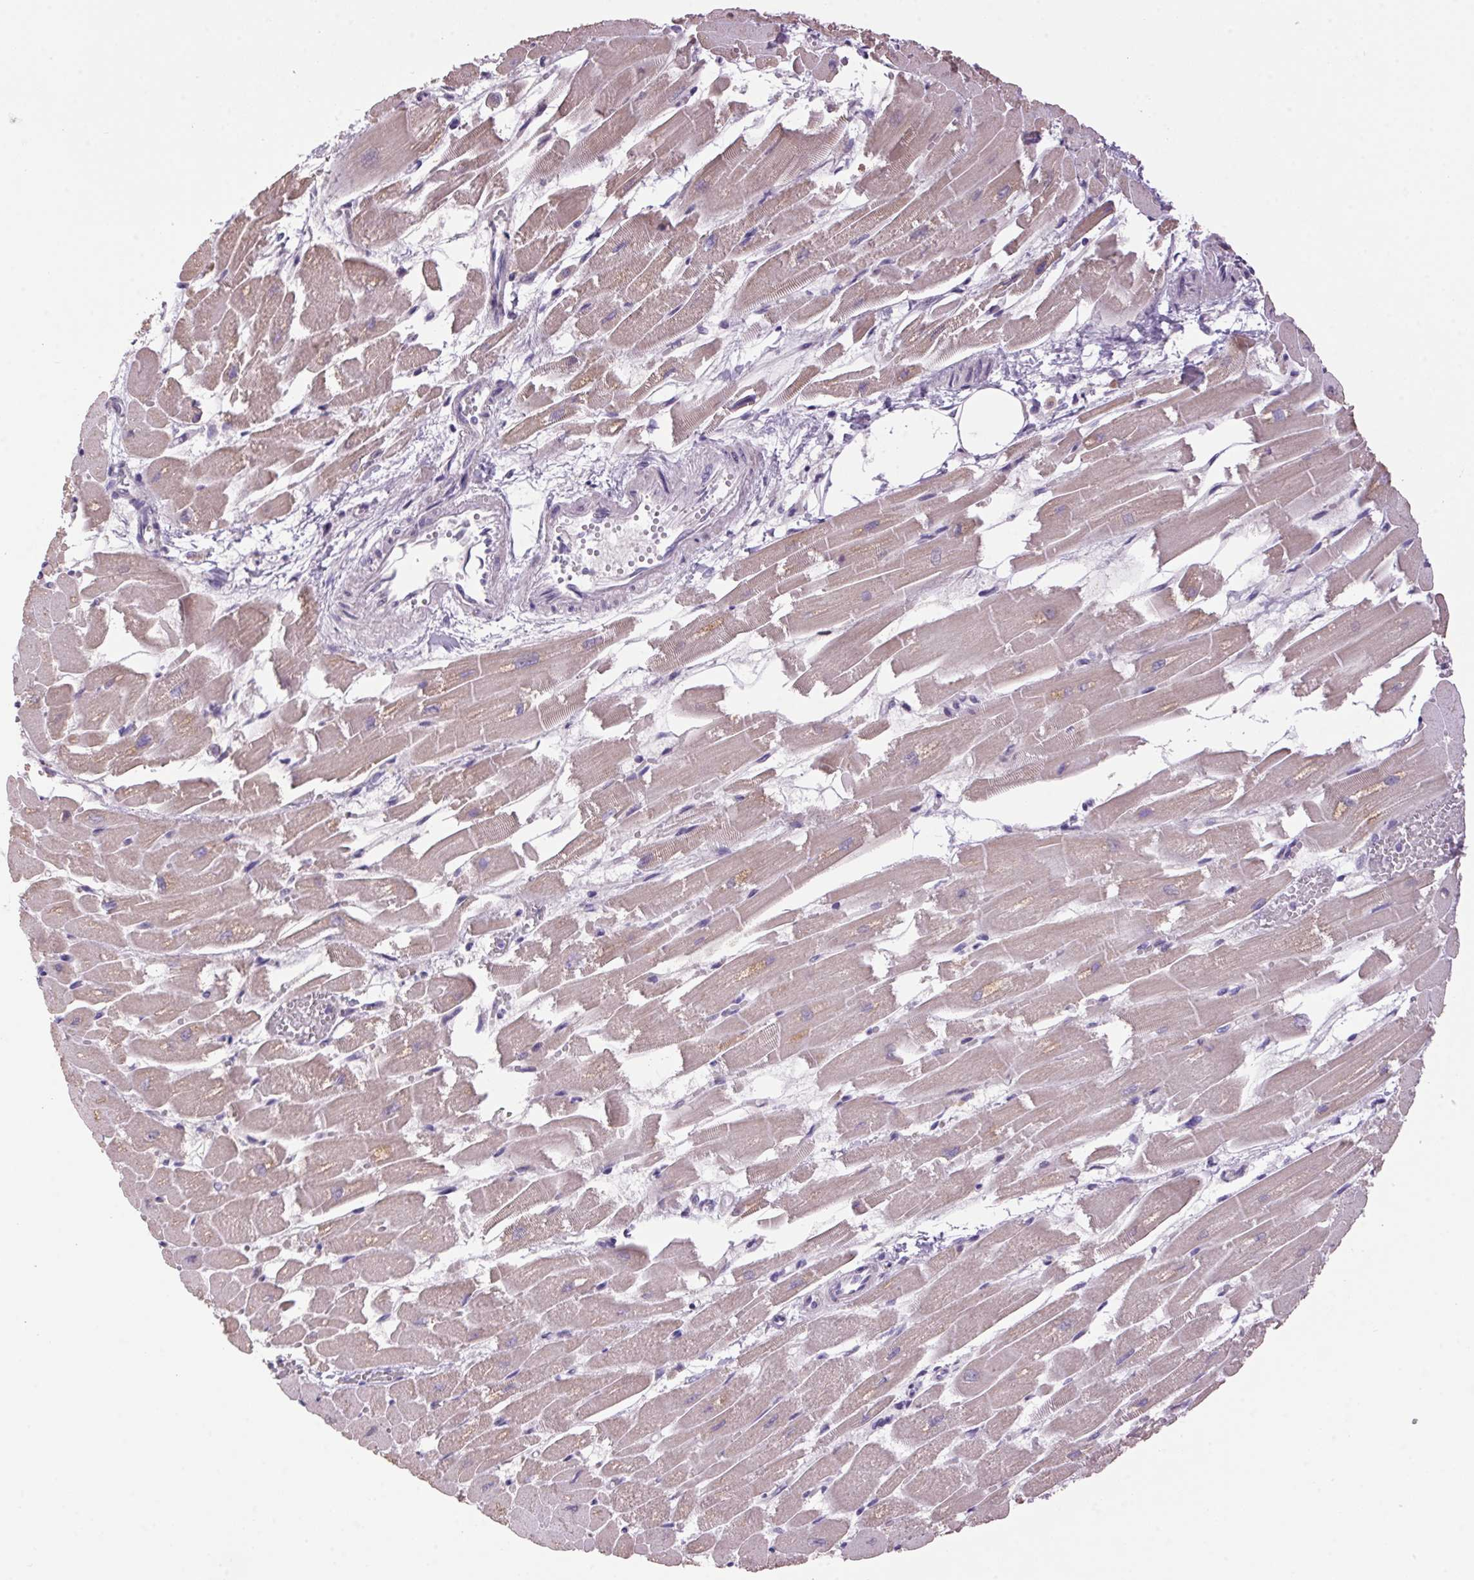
{"staining": {"intensity": "weak", "quantity": "25%-75%", "location": "cytoplasmic/membranous"}, "tissue": "heart muscle", "cell_type": "Cardiomyocytes", "image_type": "normal", "snomed": [{"axis": "morphology", "description": "Normal tissue, NOS"}, {"axis": "topography", "description": "Heart"}], "caption": "This is an image of IHC staining of benign heart muscle, which shows weak positivity in the cytoplasmic/membranous of cardiomyocytes.", "gene": "VWA3B", "patient": {"sex": "female", "age": 52}}